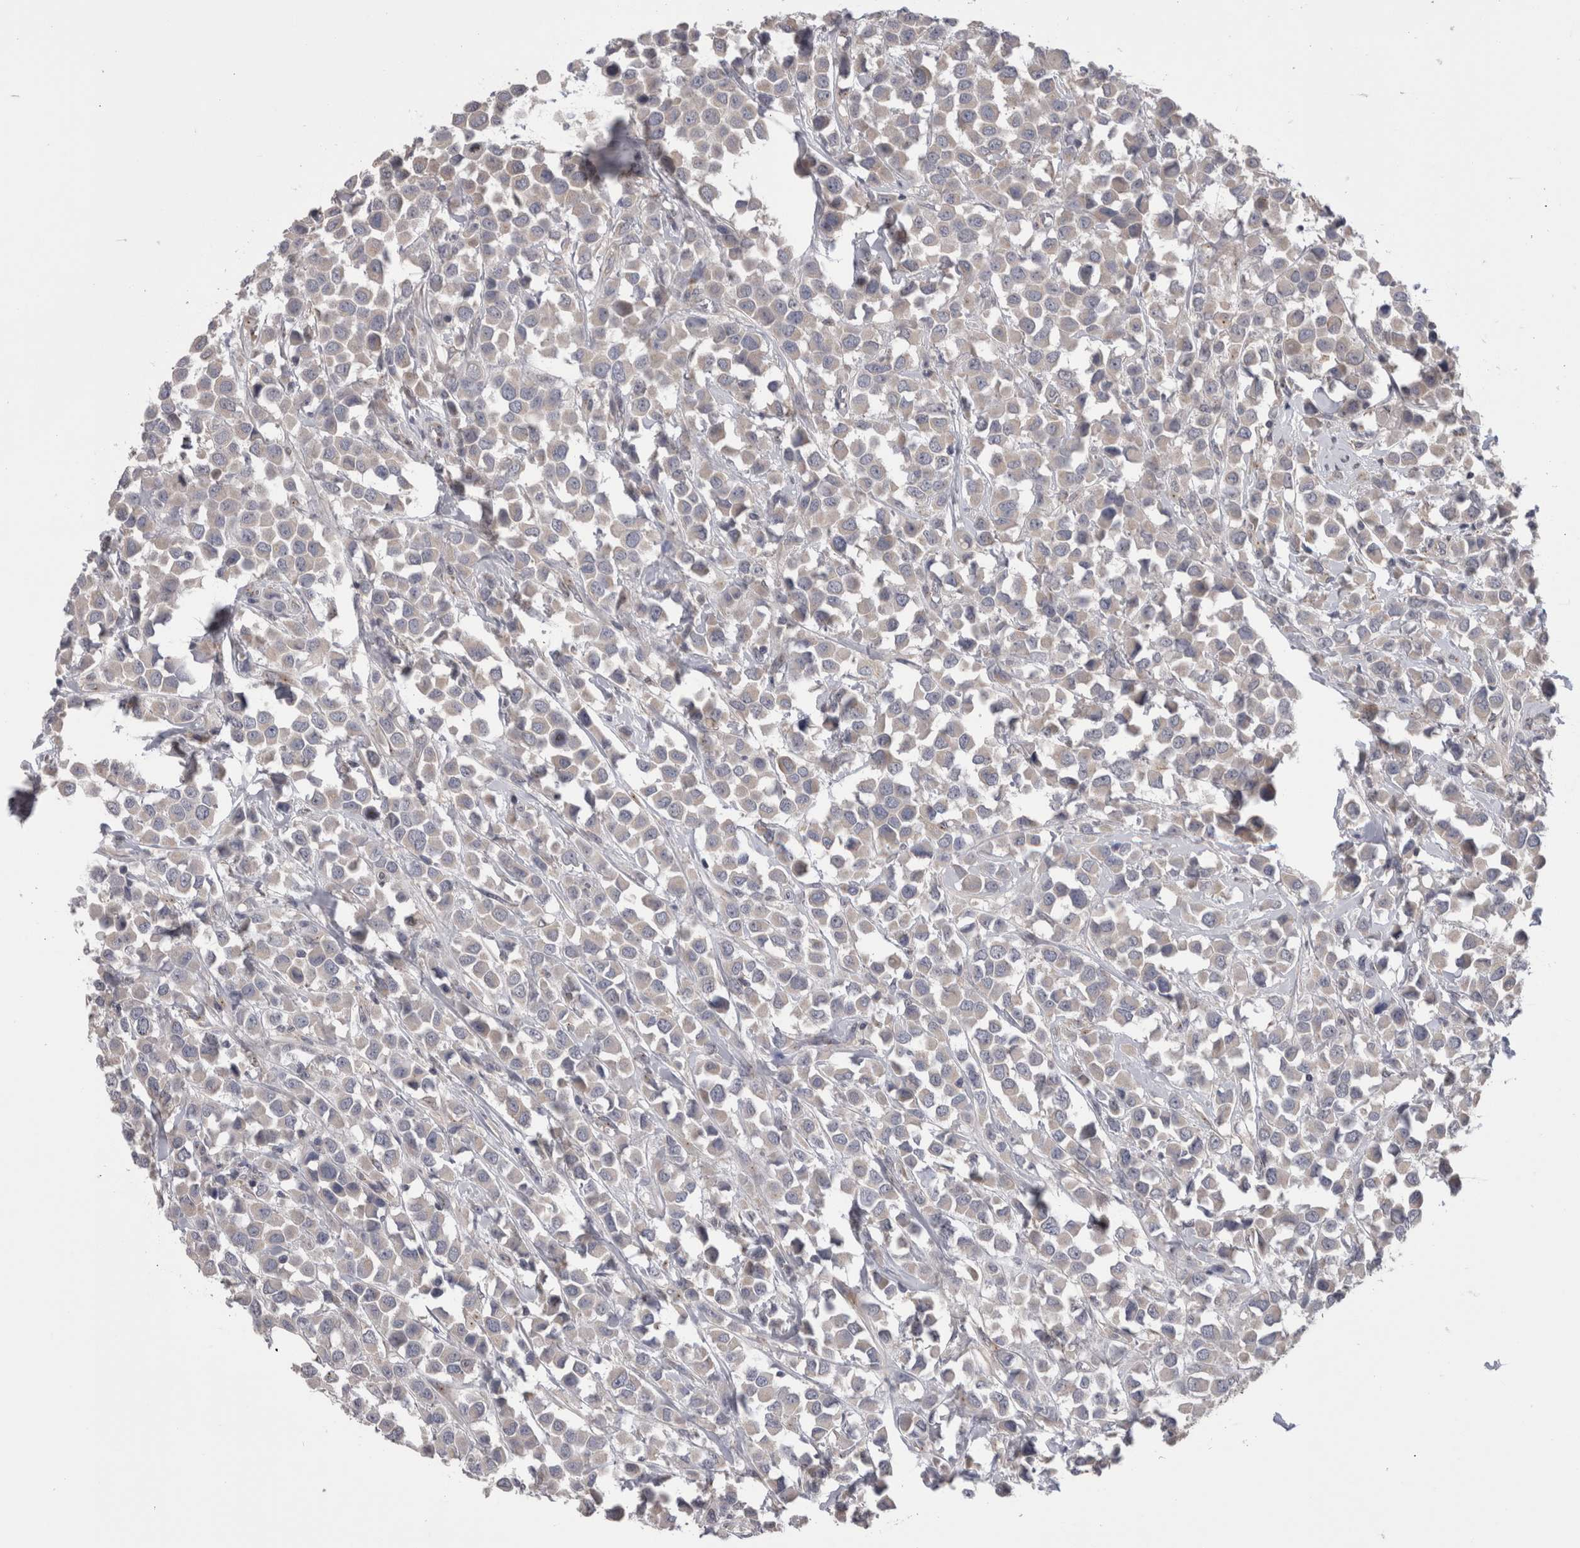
{"staining": {"intensity": "negative", "quantity": "none", "location": "none"}, "tissue": "breast cancer", "cell_type": "Tumor cells", "image_type": "cancer", "snomed": [{"axis": "morphology", "description": "Duct carcinoma"}, {"axis": "topography", "description": "Breast"}], "caption": "Immunohistochemistry of breast intraductal carcinoma displays no positivity in tumor cells.", "gene": "DCTN6", "patient": {"sex": "female", "age": 61}}